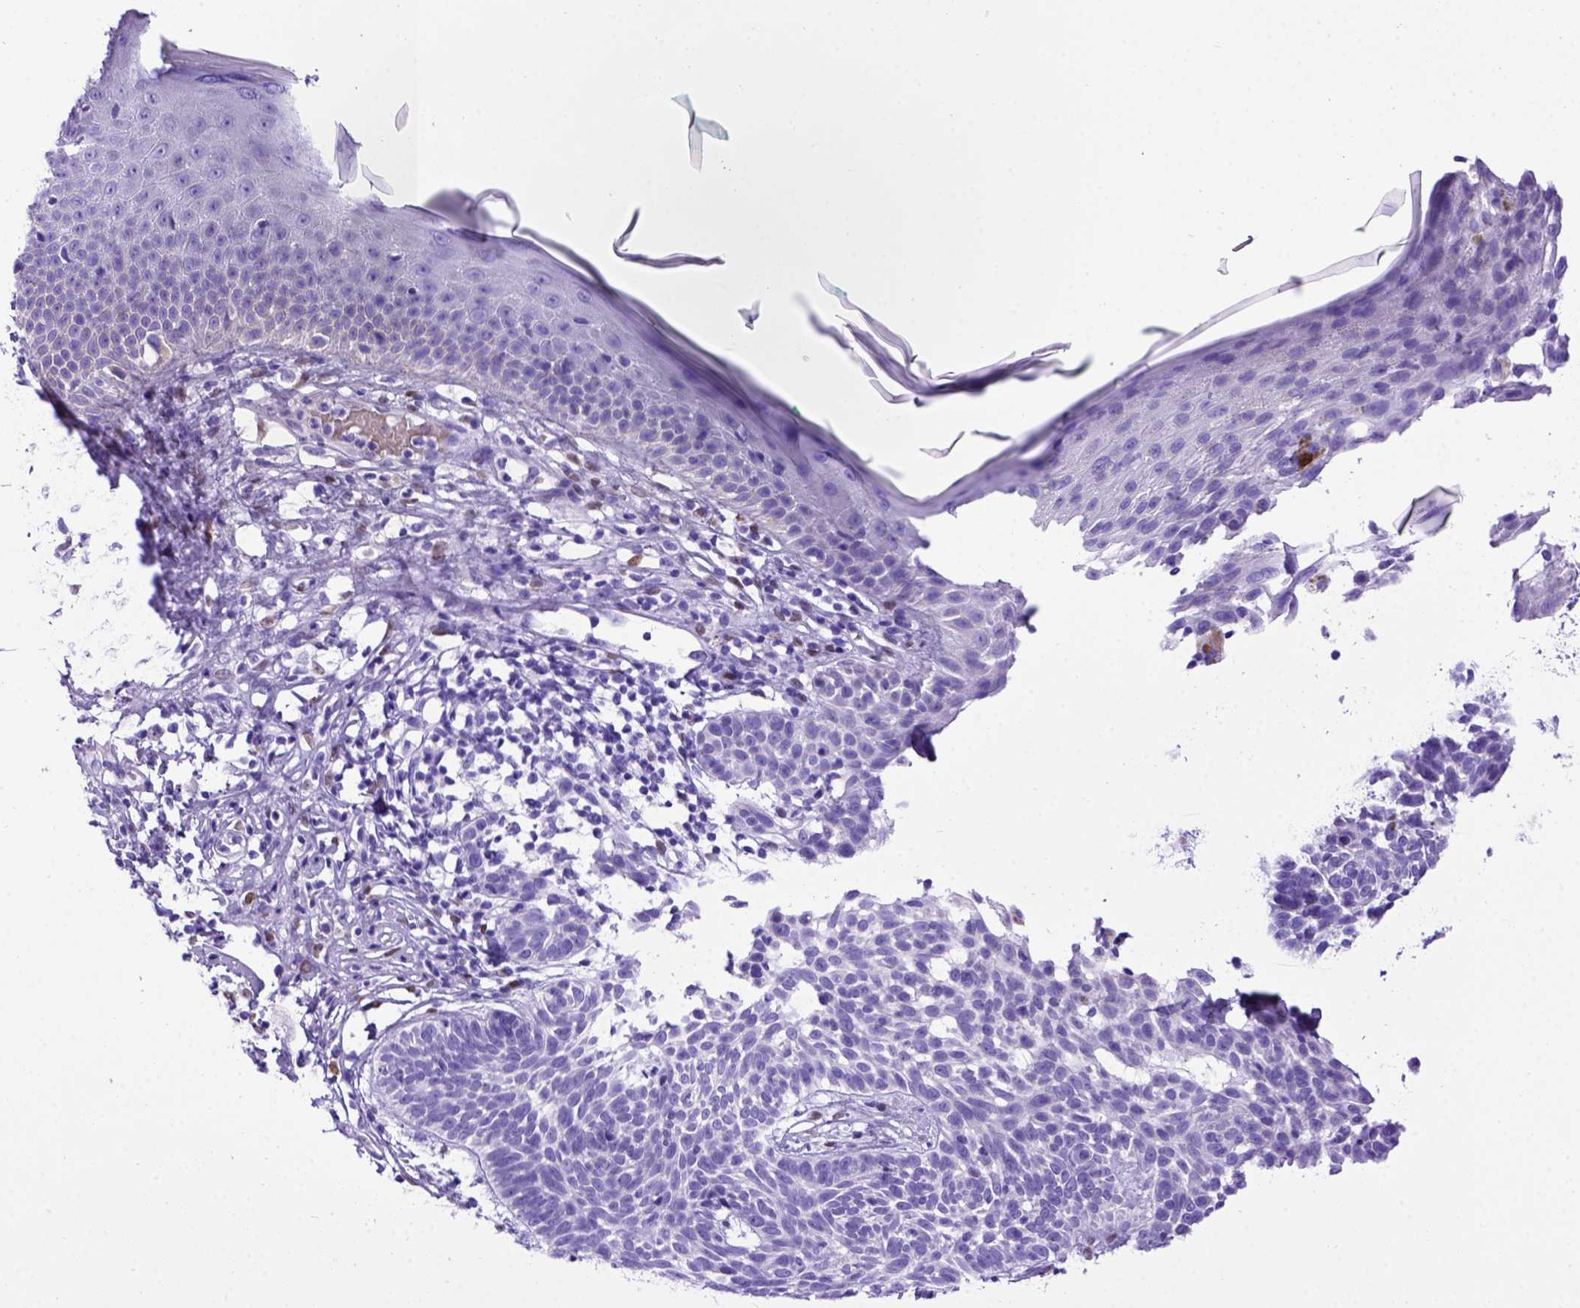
{"staining": {"intensity": "negative", "quantity": "none", "location": "none"}, "tissue": "skin cancer", "cell_type": "Tumor cells", "image_type": "cancer", "snomed": [{"axis": "morphology", "description": "Basal cell carcinoma"}, {"axis": "topography", "description": "Skin"}], "caption": "IHC image of neoplastic tissue: skin cancer stained with DAB exhibits no significant protein expression in tumor cells.", "gene": "MEOX2", "patient": {"sex": "male", "age": 85}}